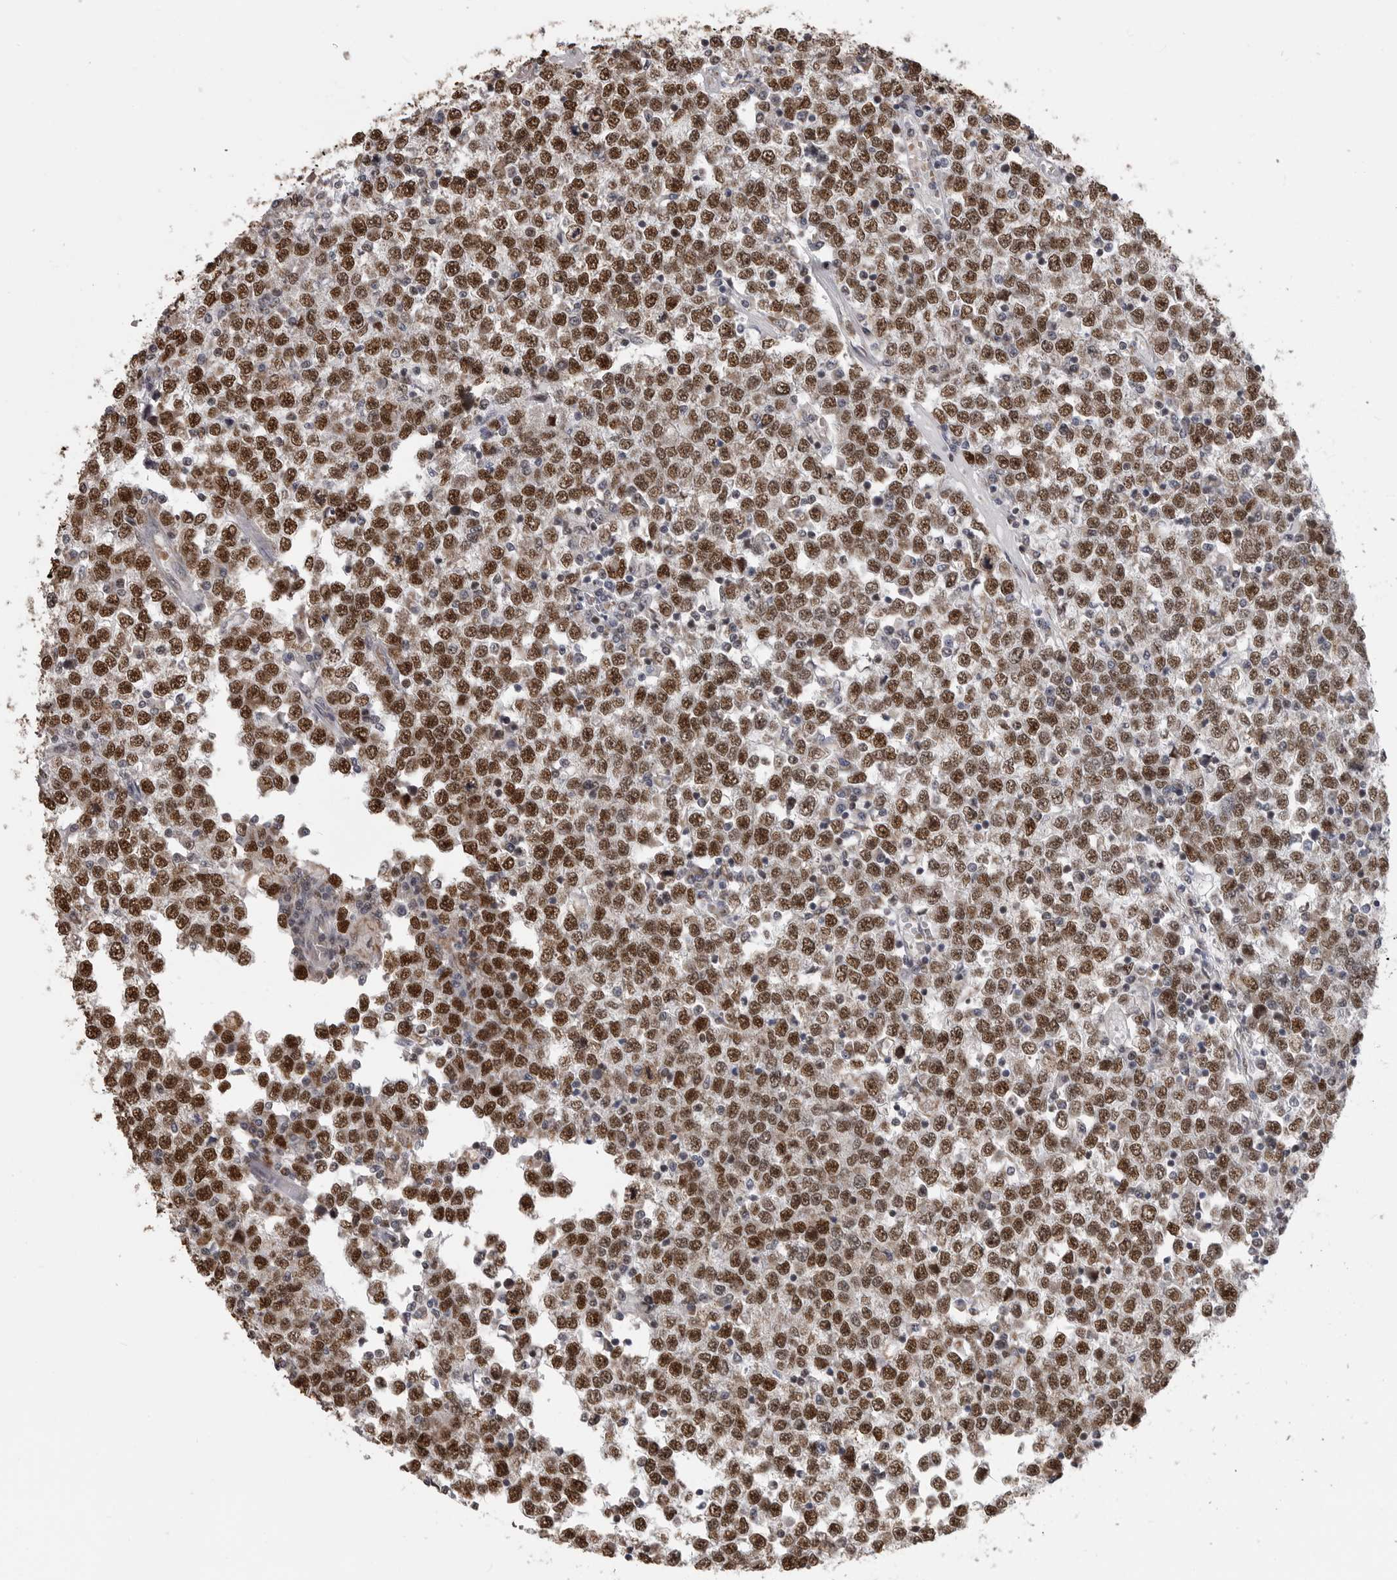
{"staining": {"intensity": "strong", "quantity": ">75%", "location": "nuclear"}, "tissue": "testis cancer", "cell_type": "Tumor cells", "image_type": "cancer", "snomed": [{"axis": "morphology", "description": "Seminoma, NOS"}, {"axis": "topography", "description": "Testis"}], "caption": "Brown immunohistochemical staining in testis seminoma demonstrates strong nuclear staining in about >75% of tumor cells.", "gene": "SMARCC1", "patient": {"sex": "male", "age": 65}}